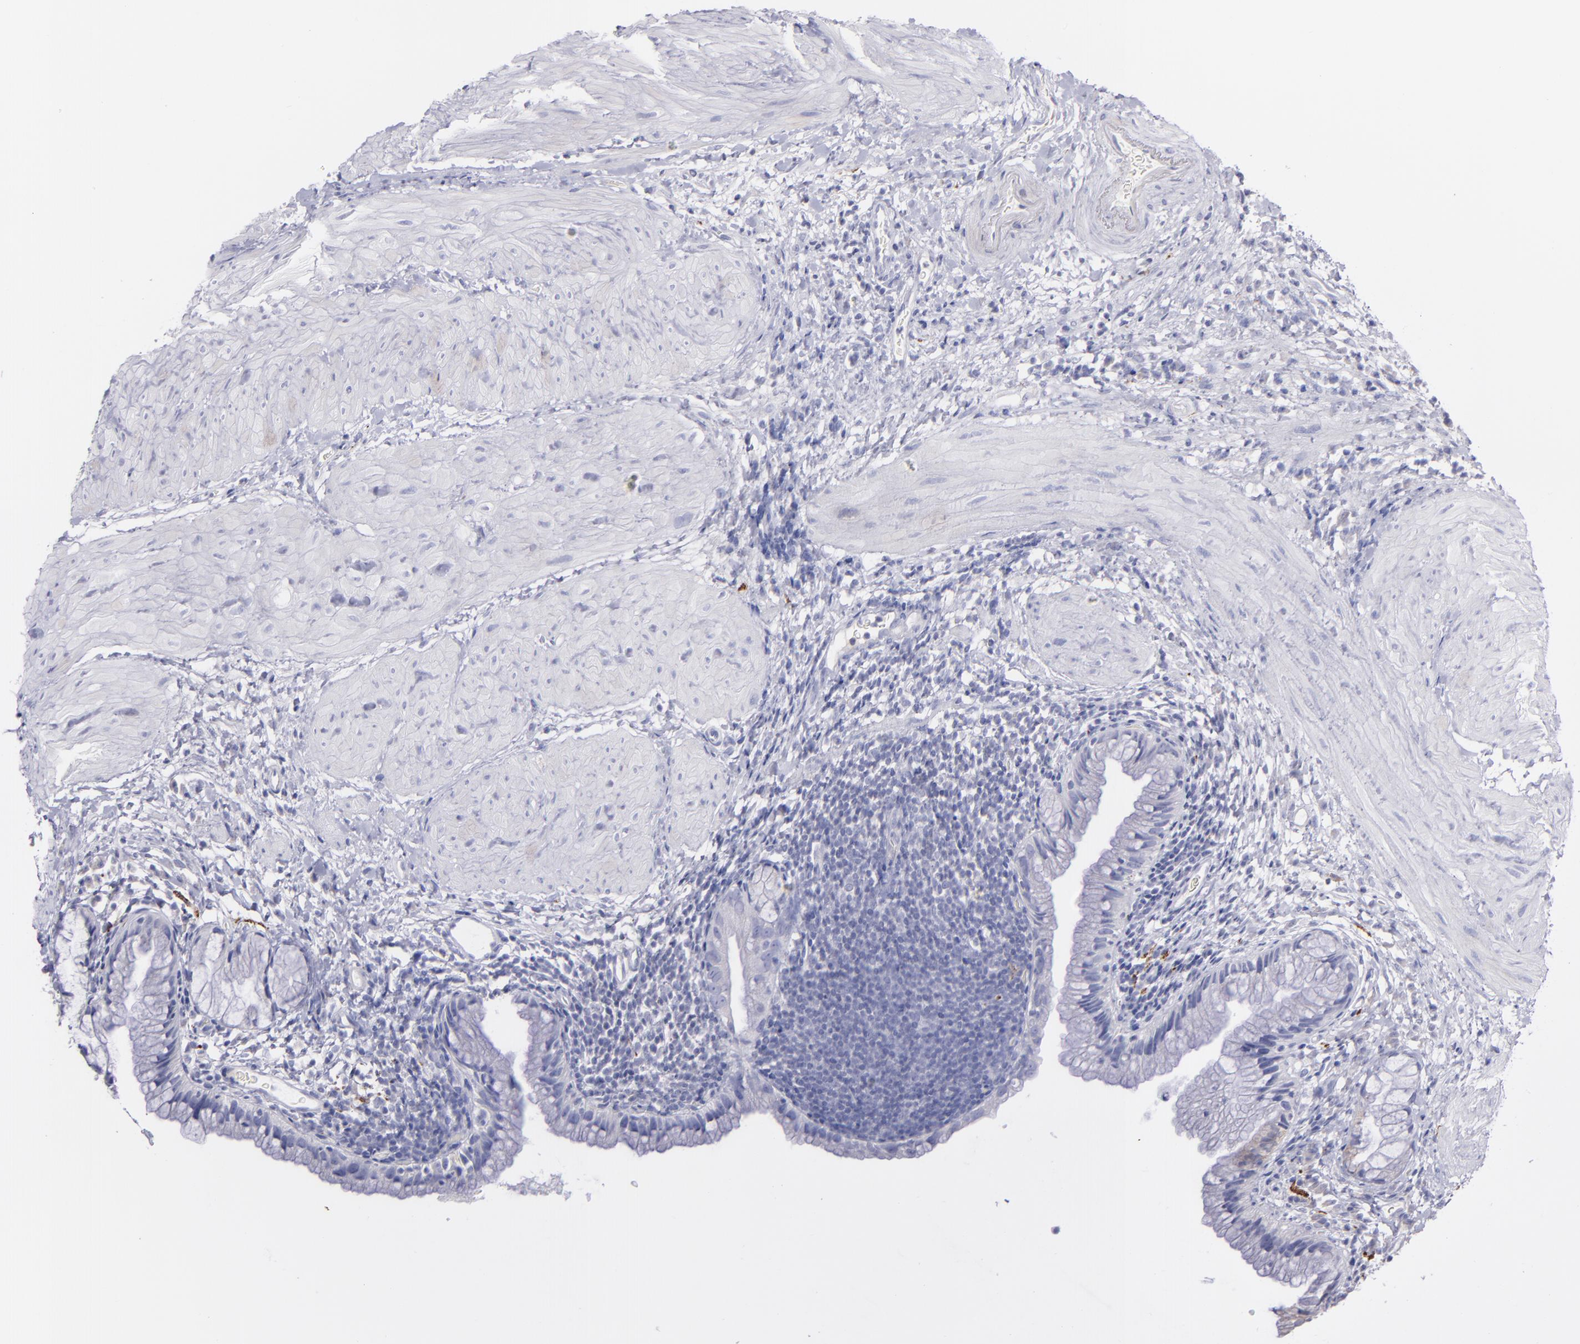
{"staining": {"intensity": "negative", "quantity": "none", "location": "none"}, "tissue": "gallbladder", "cell_type": "Glandular cells", "image_type": "normal", "snomed": [{"axis": "morphology", "description": "Normal tissue, NOS"}, {"axis": "morphology", "description": "Inflammation, NOS"}, {"axis": "topography", "description": "Gallbladder"}], "caption": "Photomicrograph shows no significant protein positivity in glandular cells of normal gallbladder. Nuclei are stained in blue.", "gene": "SNAP25", "patient": {"sex": "male", "age": 66}}